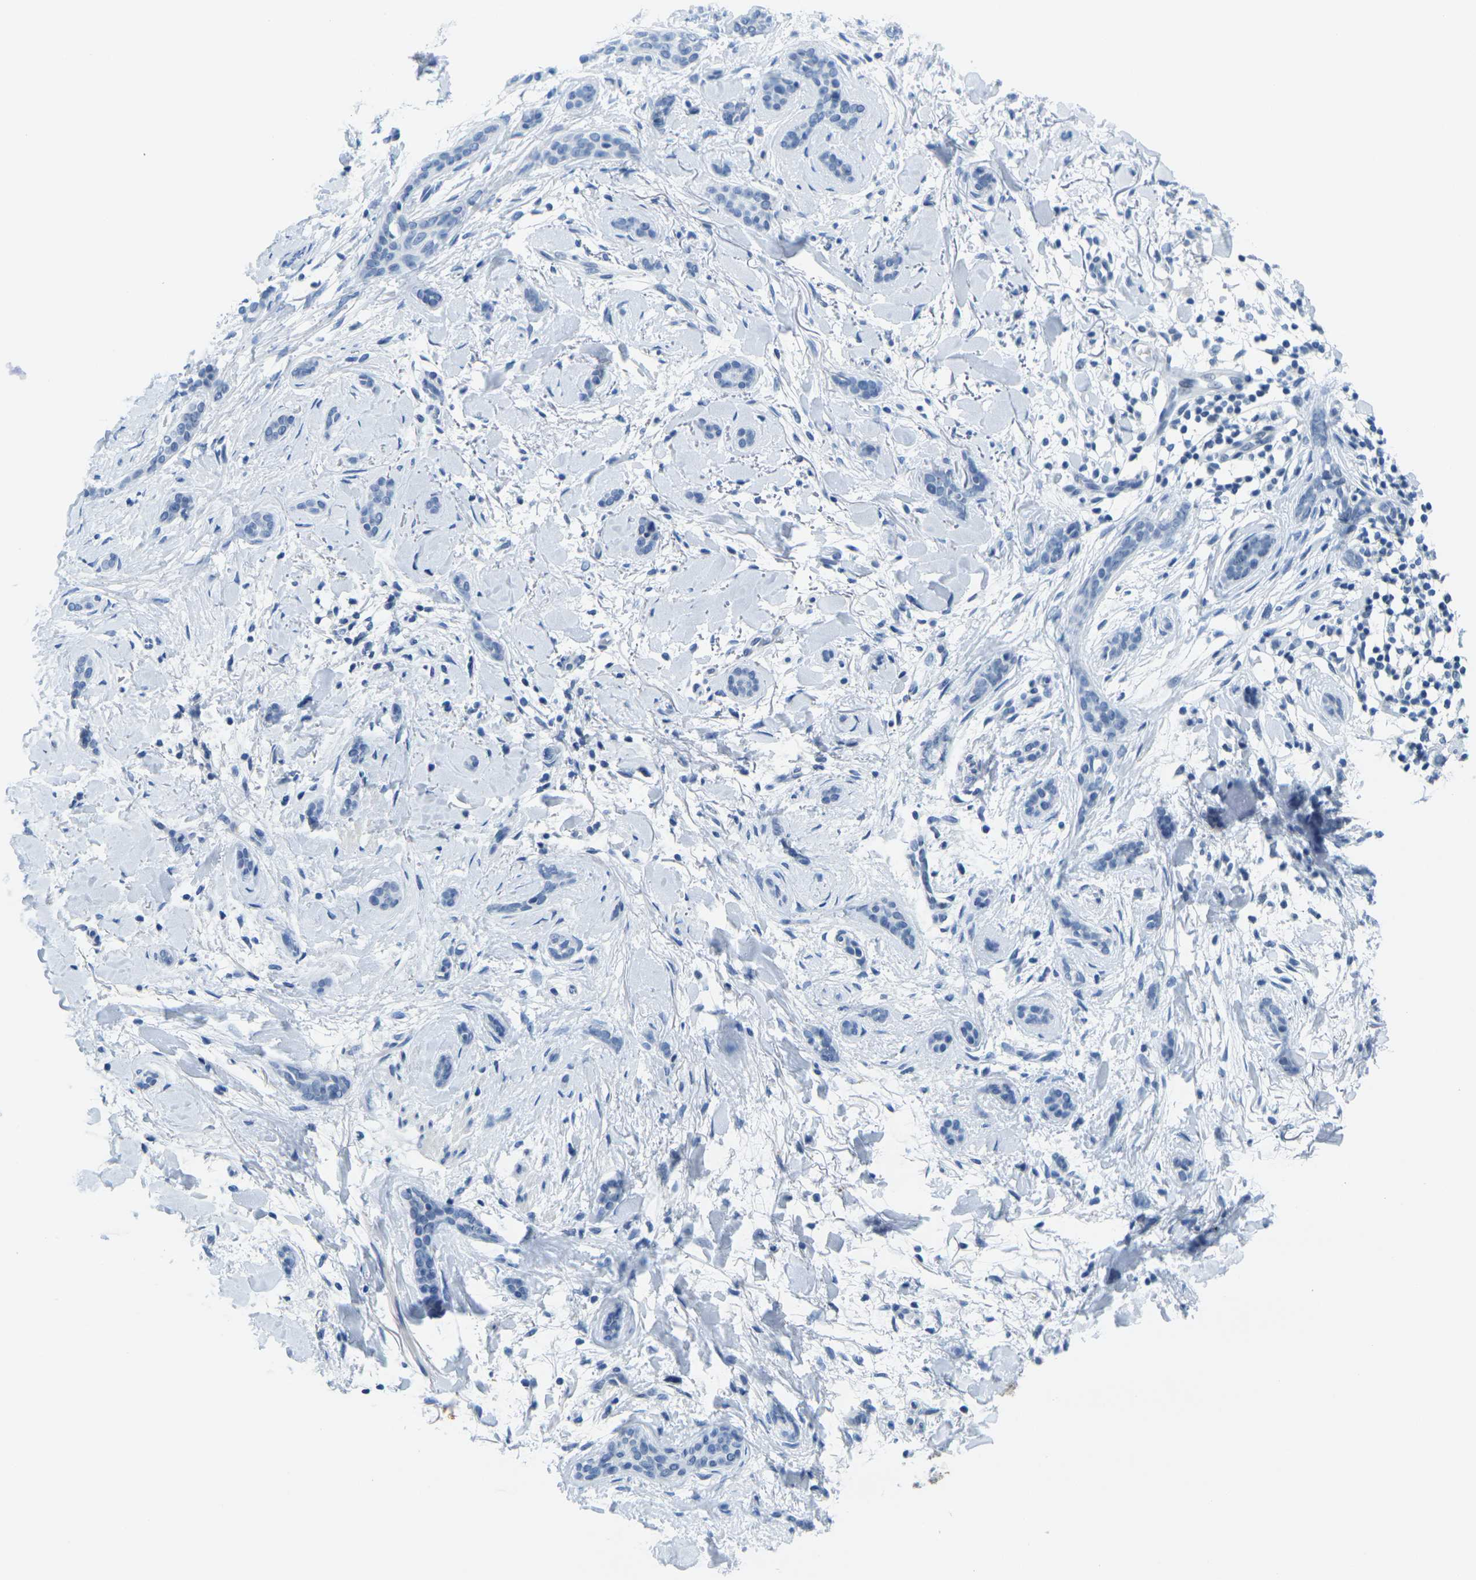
{"staining": {"intensity": "negative", "quantity": "none", "location": "none"}, "tissue": "skin cancer", "cell_type": "Tumor cells", "image_type": "cancer", "snomed": [{"axis": "morphology", "description": "Basal cell carcinoma"}, {"axis": "topography", "description": "Skin"}], "caption": "Tumor cells are negative for brown protein staining in basal cell carcinoma (skin).", "gene": "GPR15", "patient": {"sex": "female", "age": 58}}